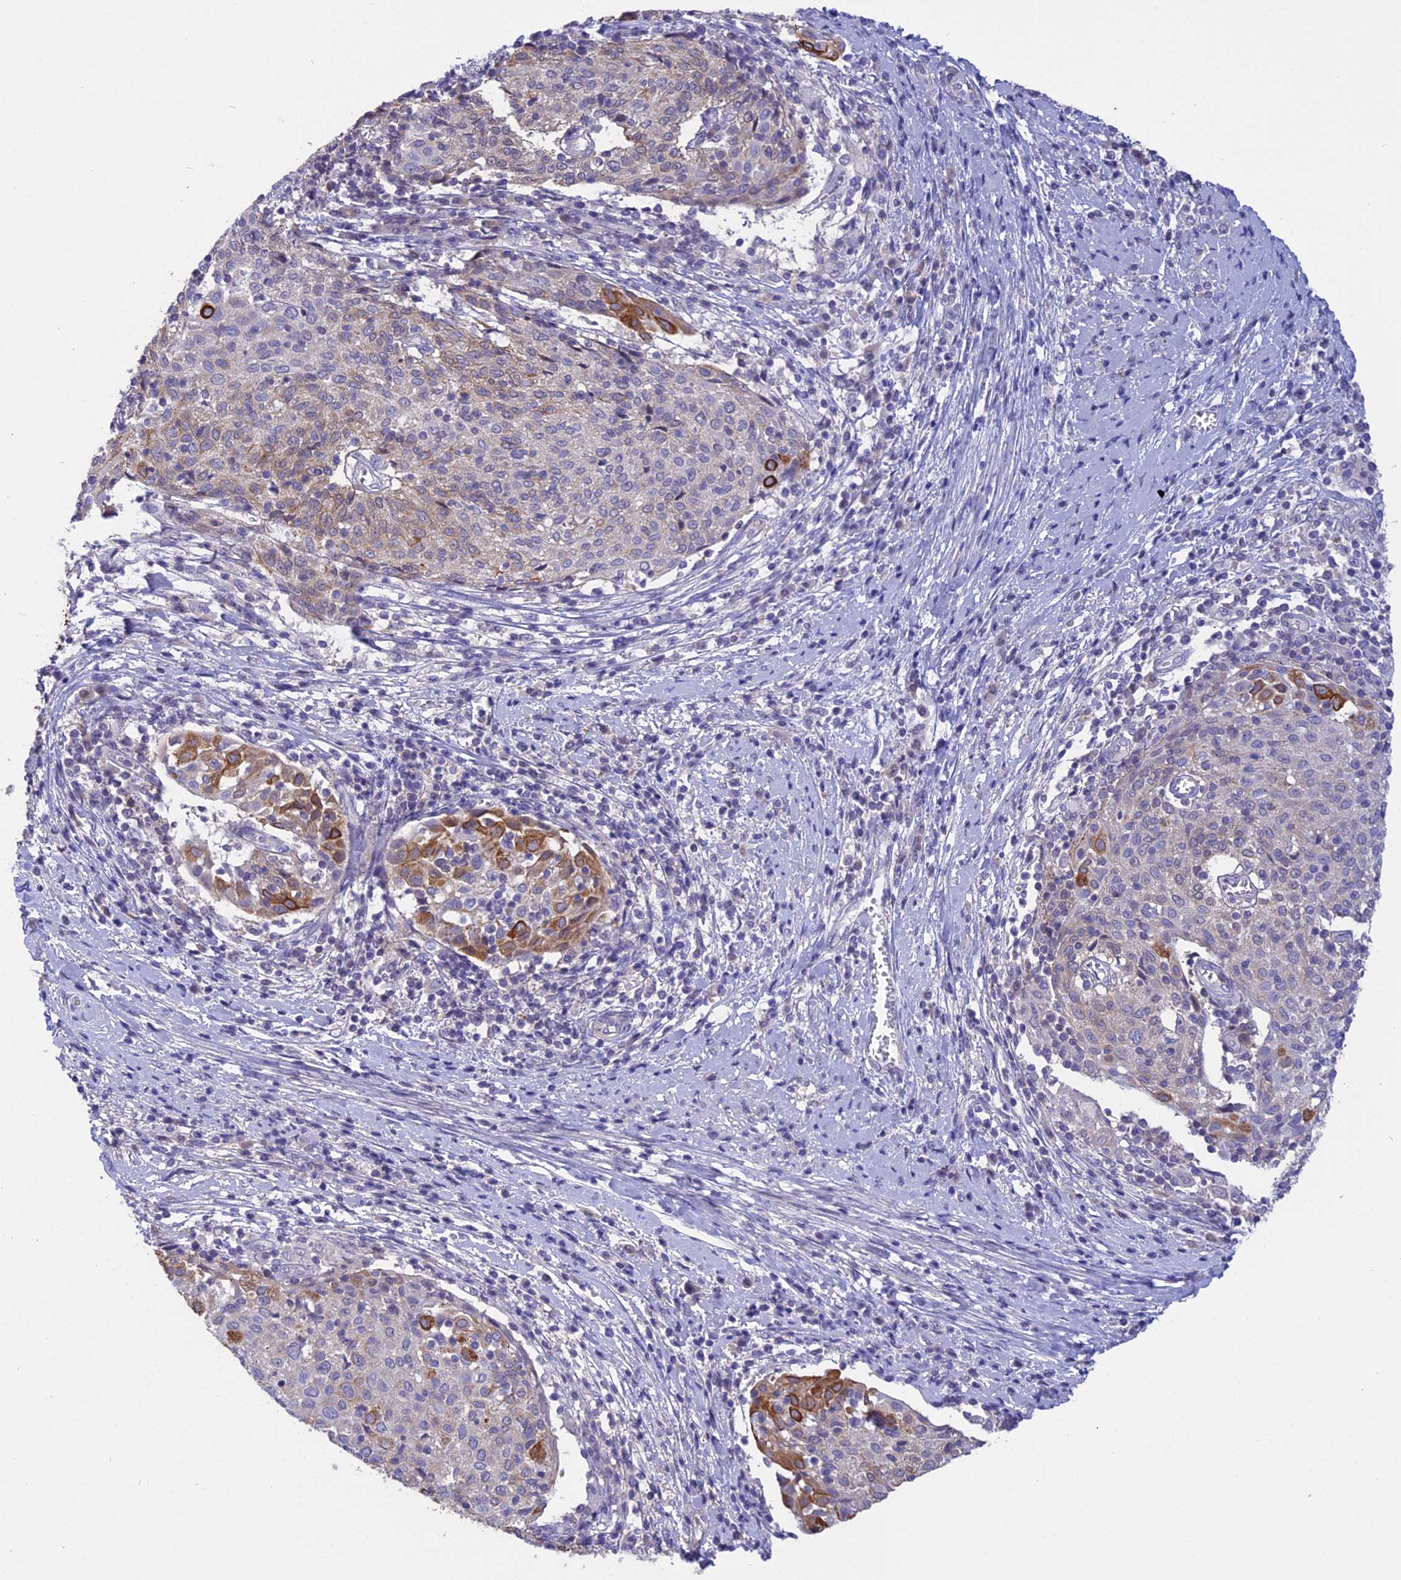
{"staining": {"intensity": "moderate", "quantity": "<25%", "location": "cytoplasmic/membranous"}, "tissue": "cervical cancer", "cell_type": "Tumor cells", "image_type": "cancer", "snomed": [{"axis": "morphology", "description": "Squamous cell carcinoma, NOS"}, {"axis": "topography", "description": "Cervix"}], "caption": "Immunohistochemistry of squamous cell carcinoma (cervical) reveals low levels of moderate cytoplasmic/membranous staining in approximately <25% of tumor cells.", "gene": "STUB1", "patient": {"sex": "female", "age": 52}}